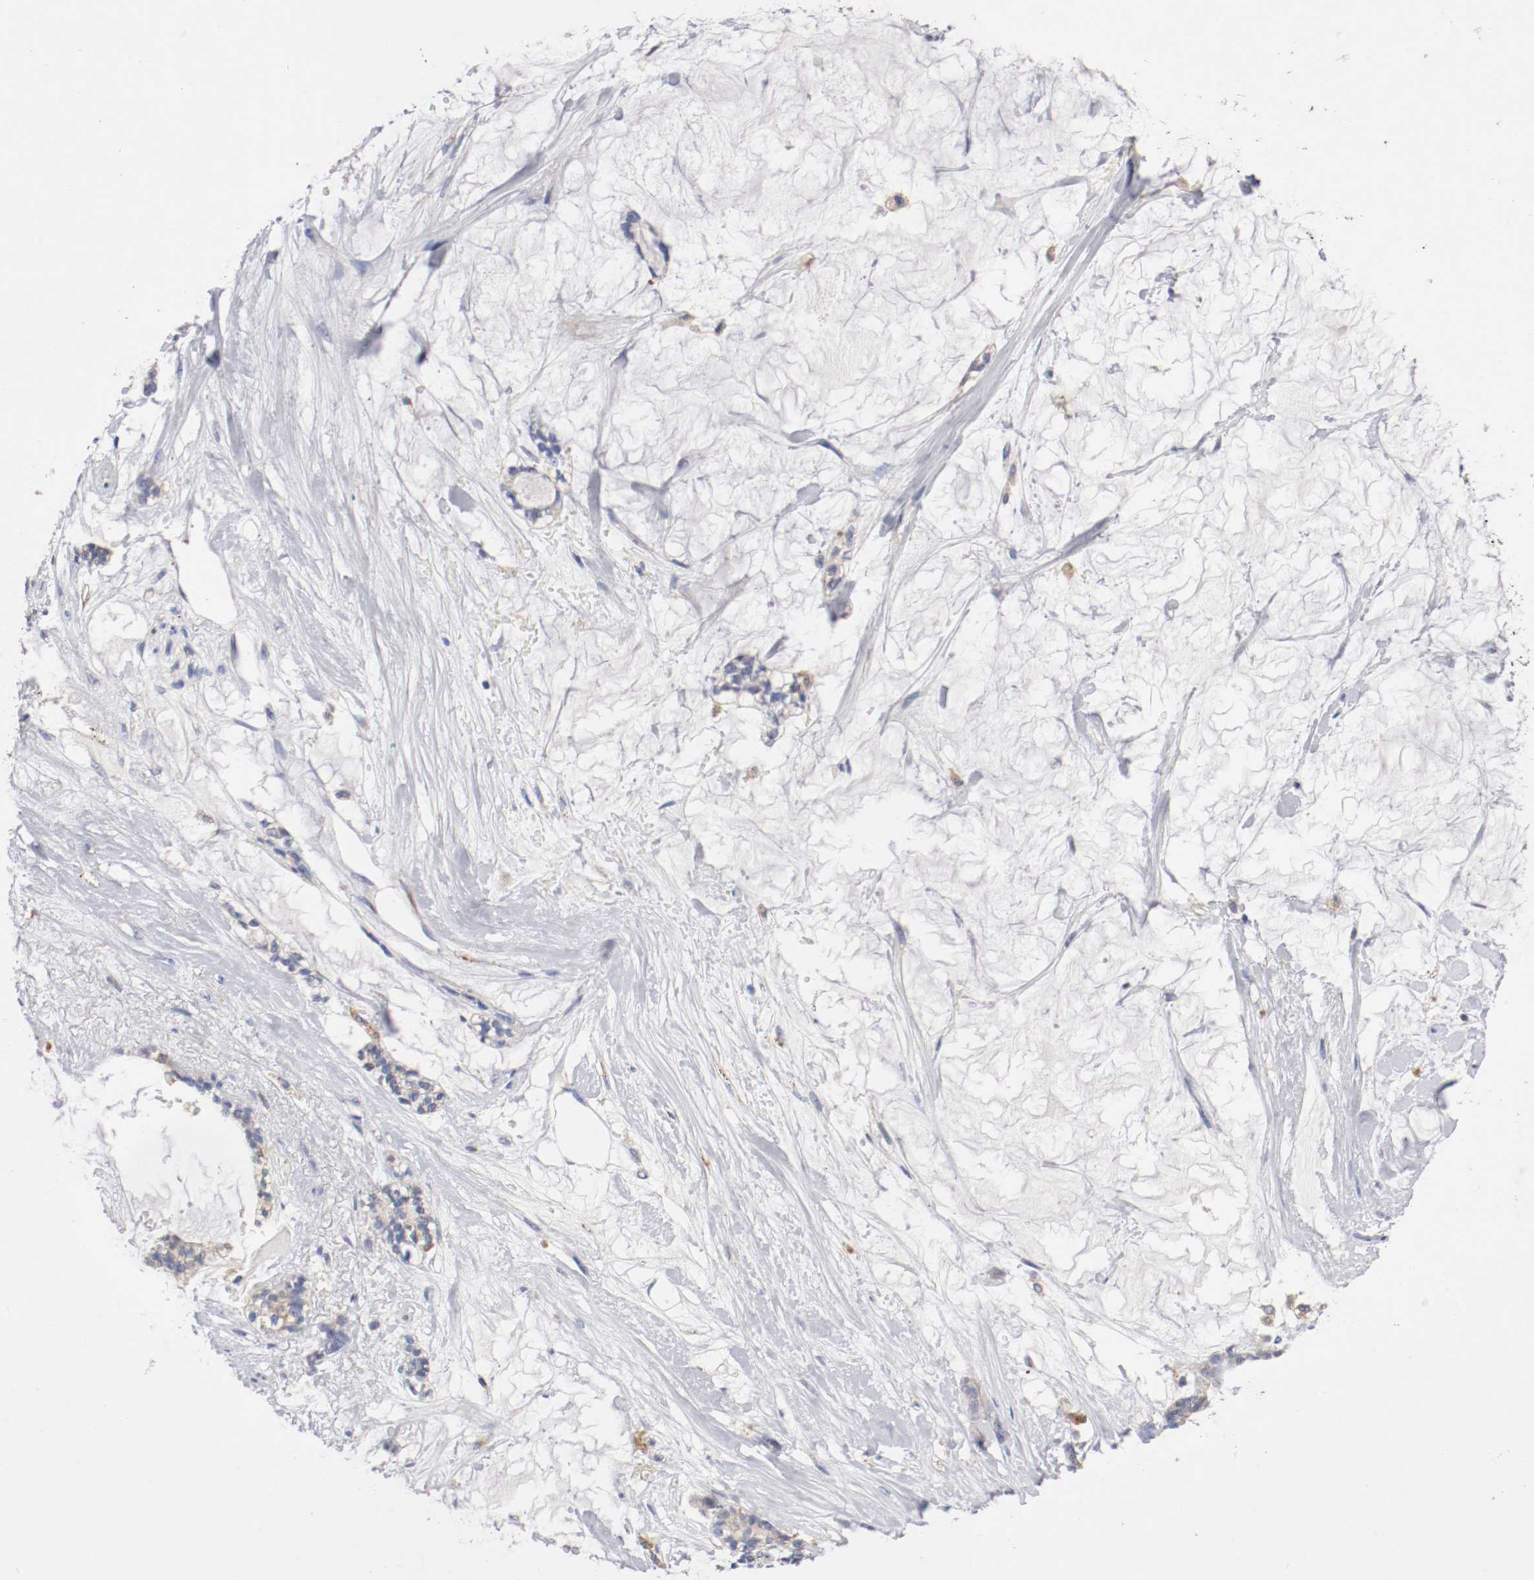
{"staining": {"intensity": "moderate", "quantity": "25%-75%", "location": "cytoplasmic/membranous"}, "tissue": "pancreatic cancer", "cell_type": "Tumor cells", "image_type": "cancer", "snomed": [{"axis": "morphology", "description": "Adenocarcinoma, NOS"}, {"axis": "topography", "description": "Pancreas"}], "caption": "IHC of human adenocarcinoma (pancreatic) shows medium levels of moderate cytoplasmic/membranous positivity in approximately 25%-75% of tumor cells.", "gene": "TRAF2", "patient": {"sex": "female", "age": 73}}